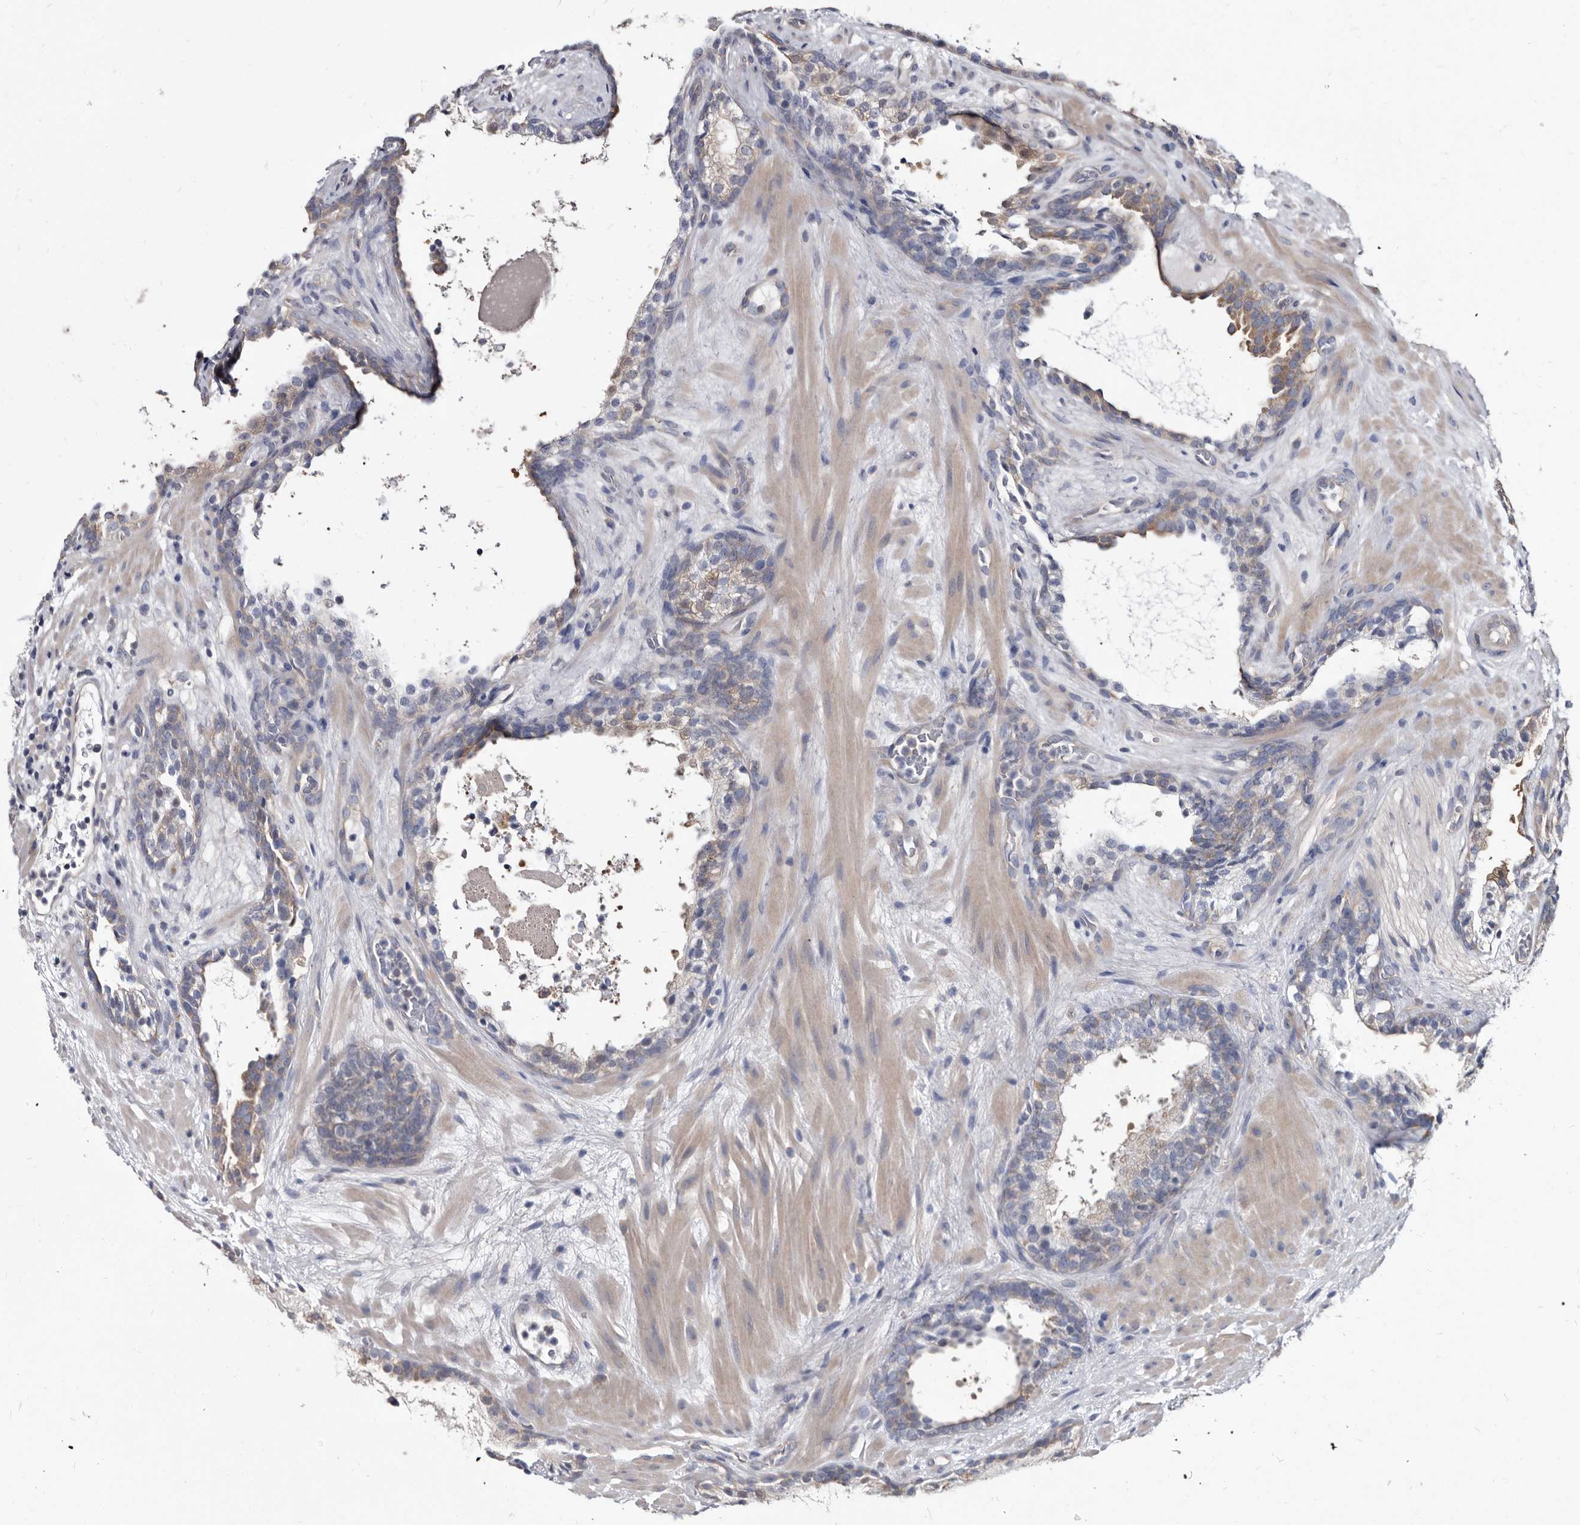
{"staining": {"intensity": "weak", "quantity": "<25%", "location": "cytoplasmic/membranous"}, "tissue": "prostate cancer", "cell_type": "Tumor cells", "image_type": "cancer", "snomed": [{"axis": "morphology", "description": "Adenocarcinoma, High grade"}, {"axis": "topography", "description": "Prostate"}], "caption": "High-grade adenocarcinoma (prostate) was stained to show a protein in brown. There is no significant positivity in tumor cells.", "gene": "ABCF2", "patient": {"sex": "male", "age": 56}}